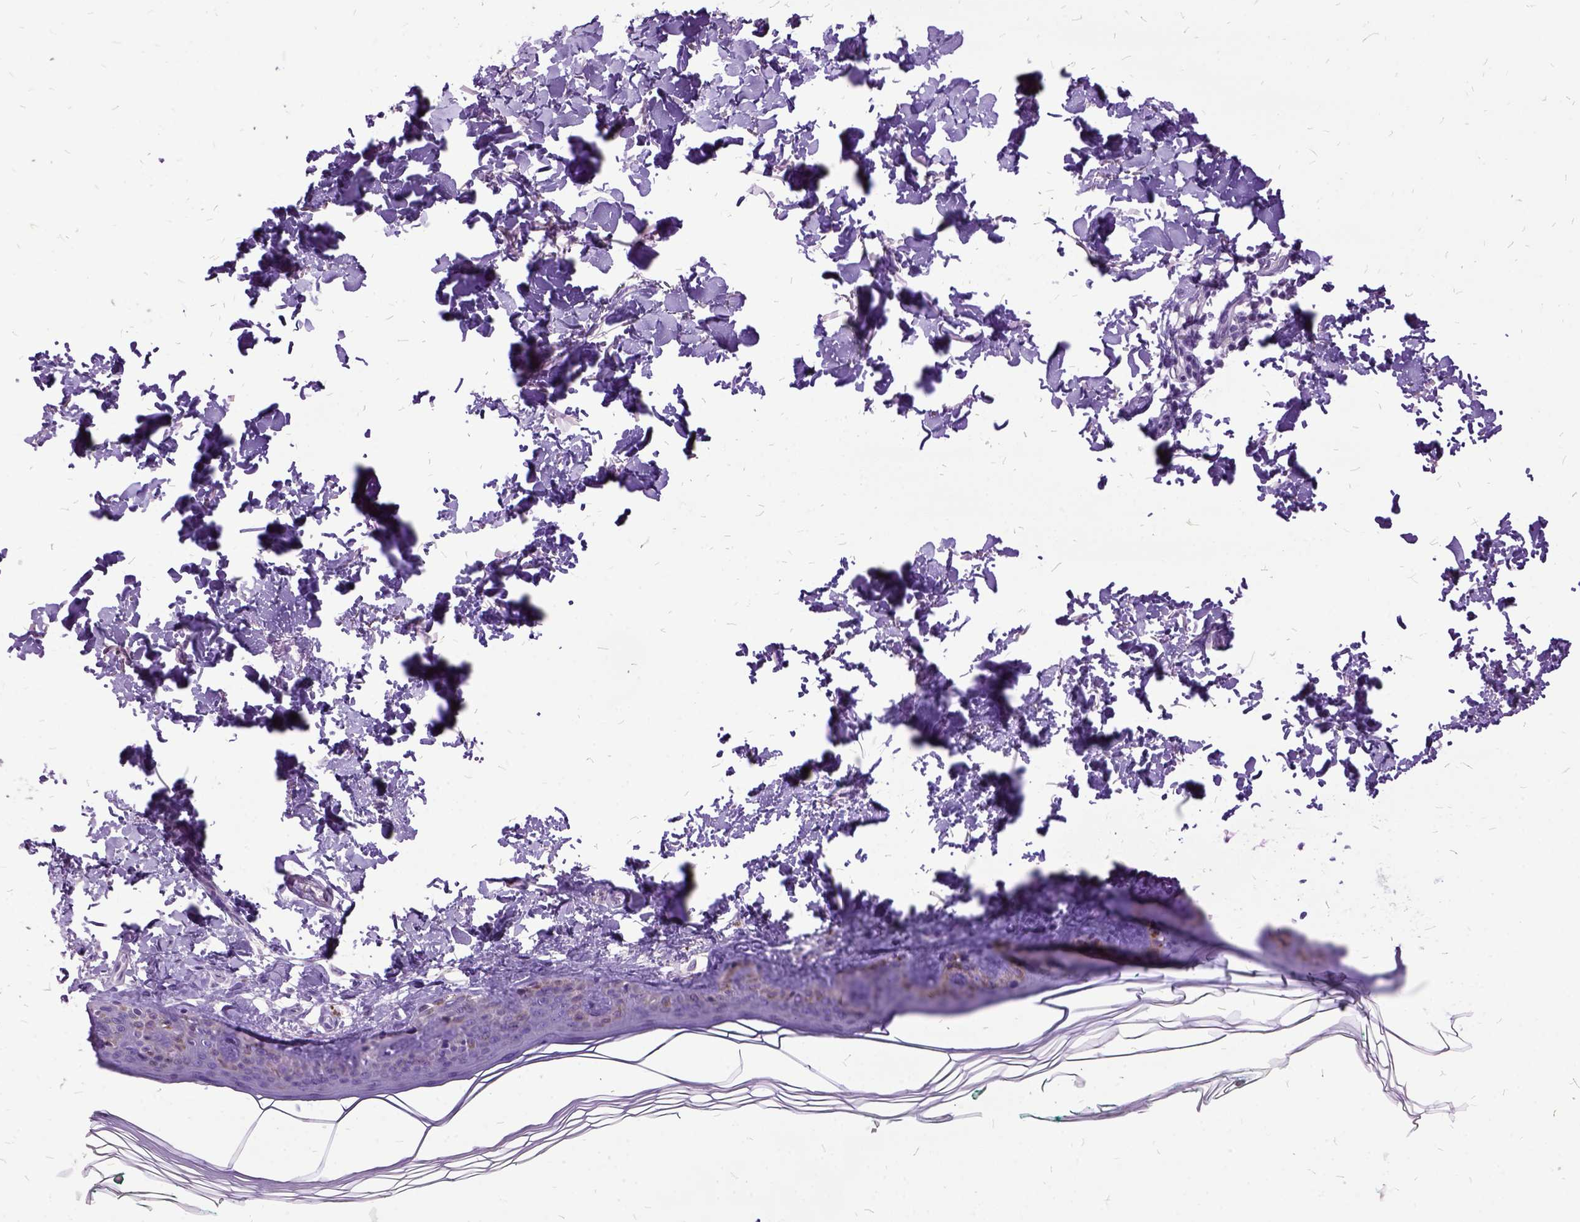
{"staining": {"intensity": "negative", "quantity": "none", "location": "none"}, "tissue": "skin", "cell_type": "Fibroblasts", "image_type": "normal", "snomed": [{"axis": "morphology", "description": "Normal tissue, NOS"}, {"axis": "topography", "description": "Skin"}, {"axis": "topography", "description": "Peripheral nerve tissue"}], "caption": "This is a image of immunohistochemistry staining of benign skin, which shows no expression in fibroblasts. Brightfield microscopy of immunohistochemistry (IHC) stained with DAB (brown) and hematoxylin (blue), captured at high magnification.", "gene": "MME", "patient": {"sex": "female", "age": 45}}